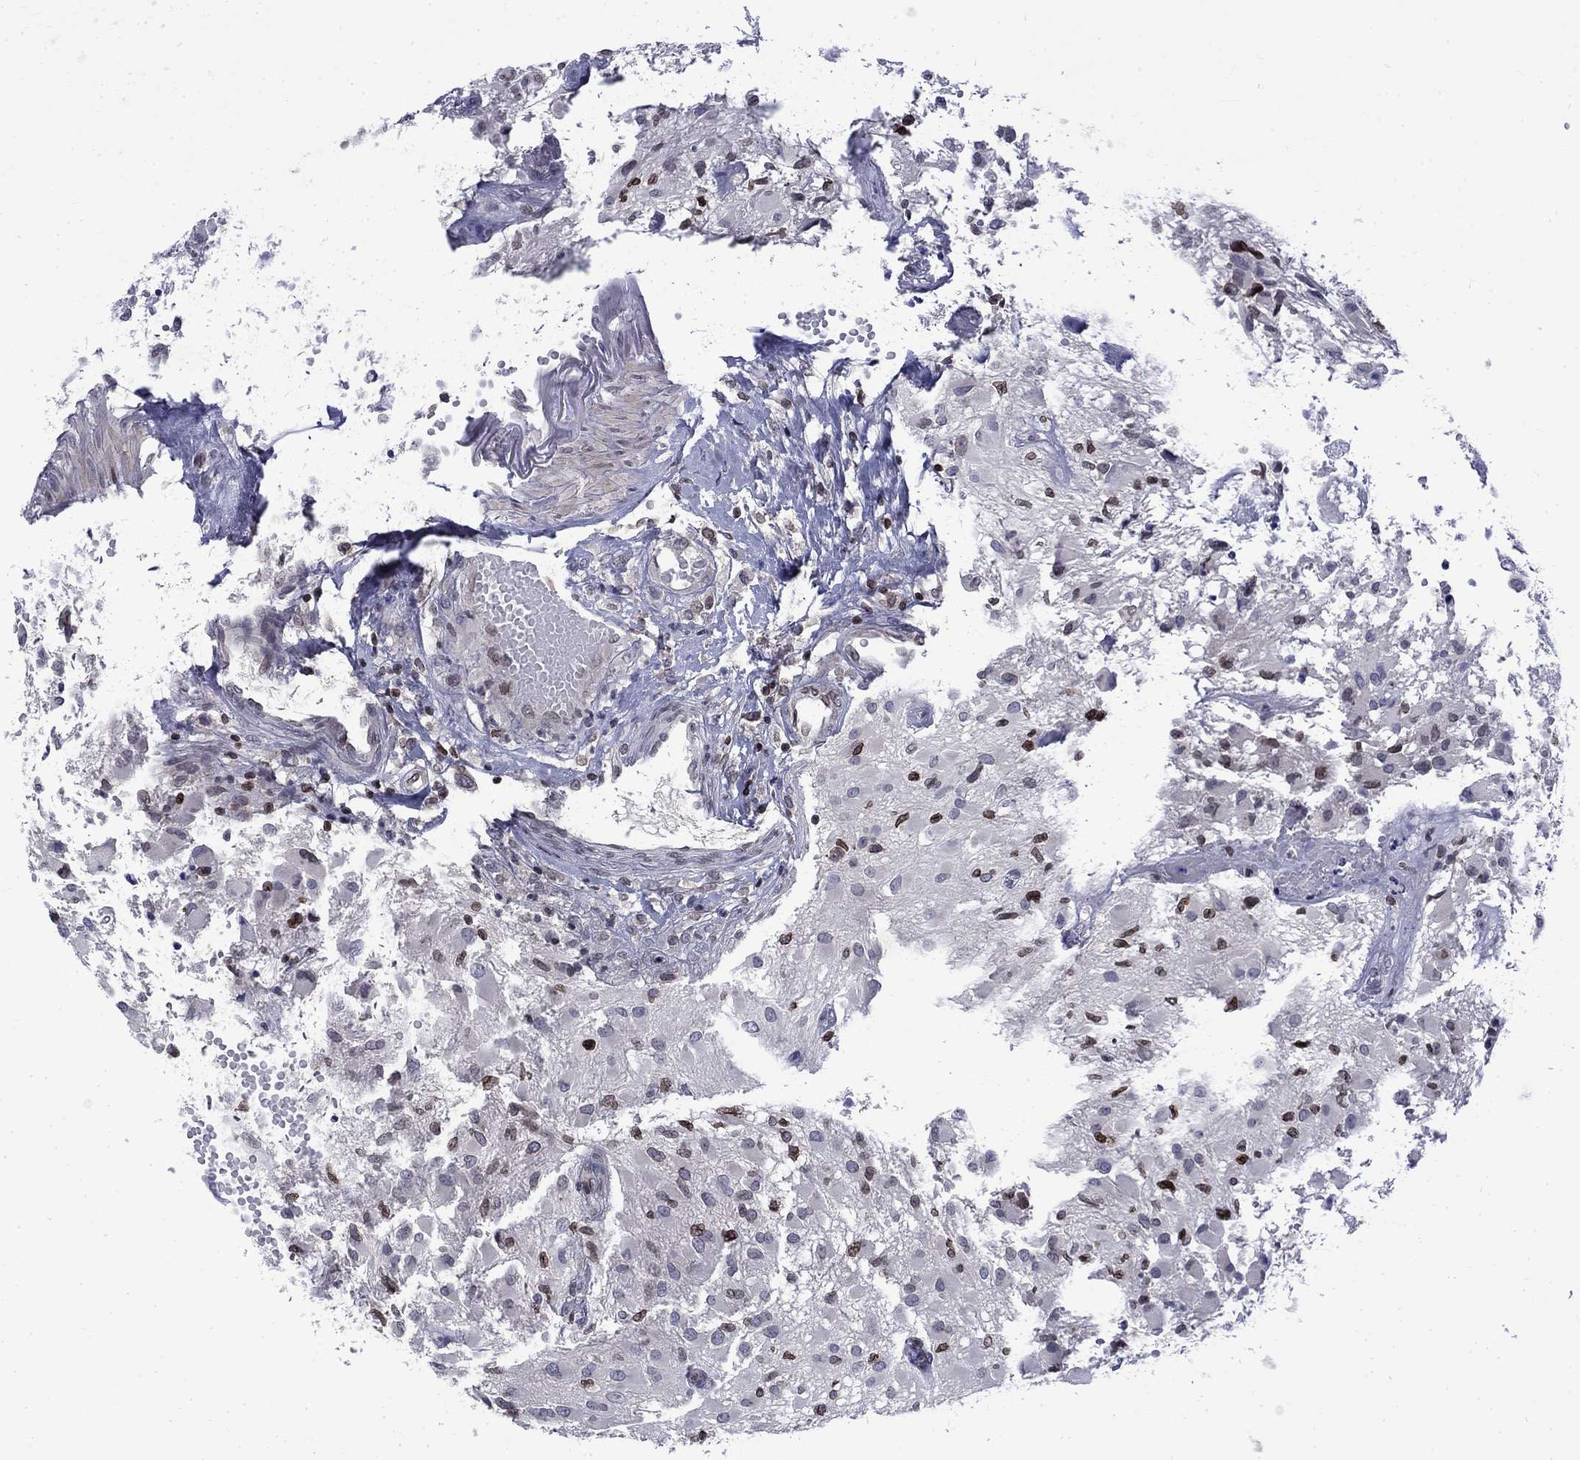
{"staining": {"intensity": "strong", "quantity": "<25%", "location": "cytoplasmic/membranous,nuclear"}, "tissue": "glioma", "cell_type": "Tumor cells", "image_type": "cancer", "snomed": [{"axis": "morphology", "description": "Glioma, malignant, High grade"}, {"axis": "topography", "description": "Brain"}], "caption": "A high-resolution photomicrograph shows immunohistochemistry (IHC) staining of glioma, which exhibits strong cytoplasmic/membranous and nuclear staining in approximately <25% of tumor cells.", "gene": "SLA", "patient": {"sex": "female", "age": 63}}